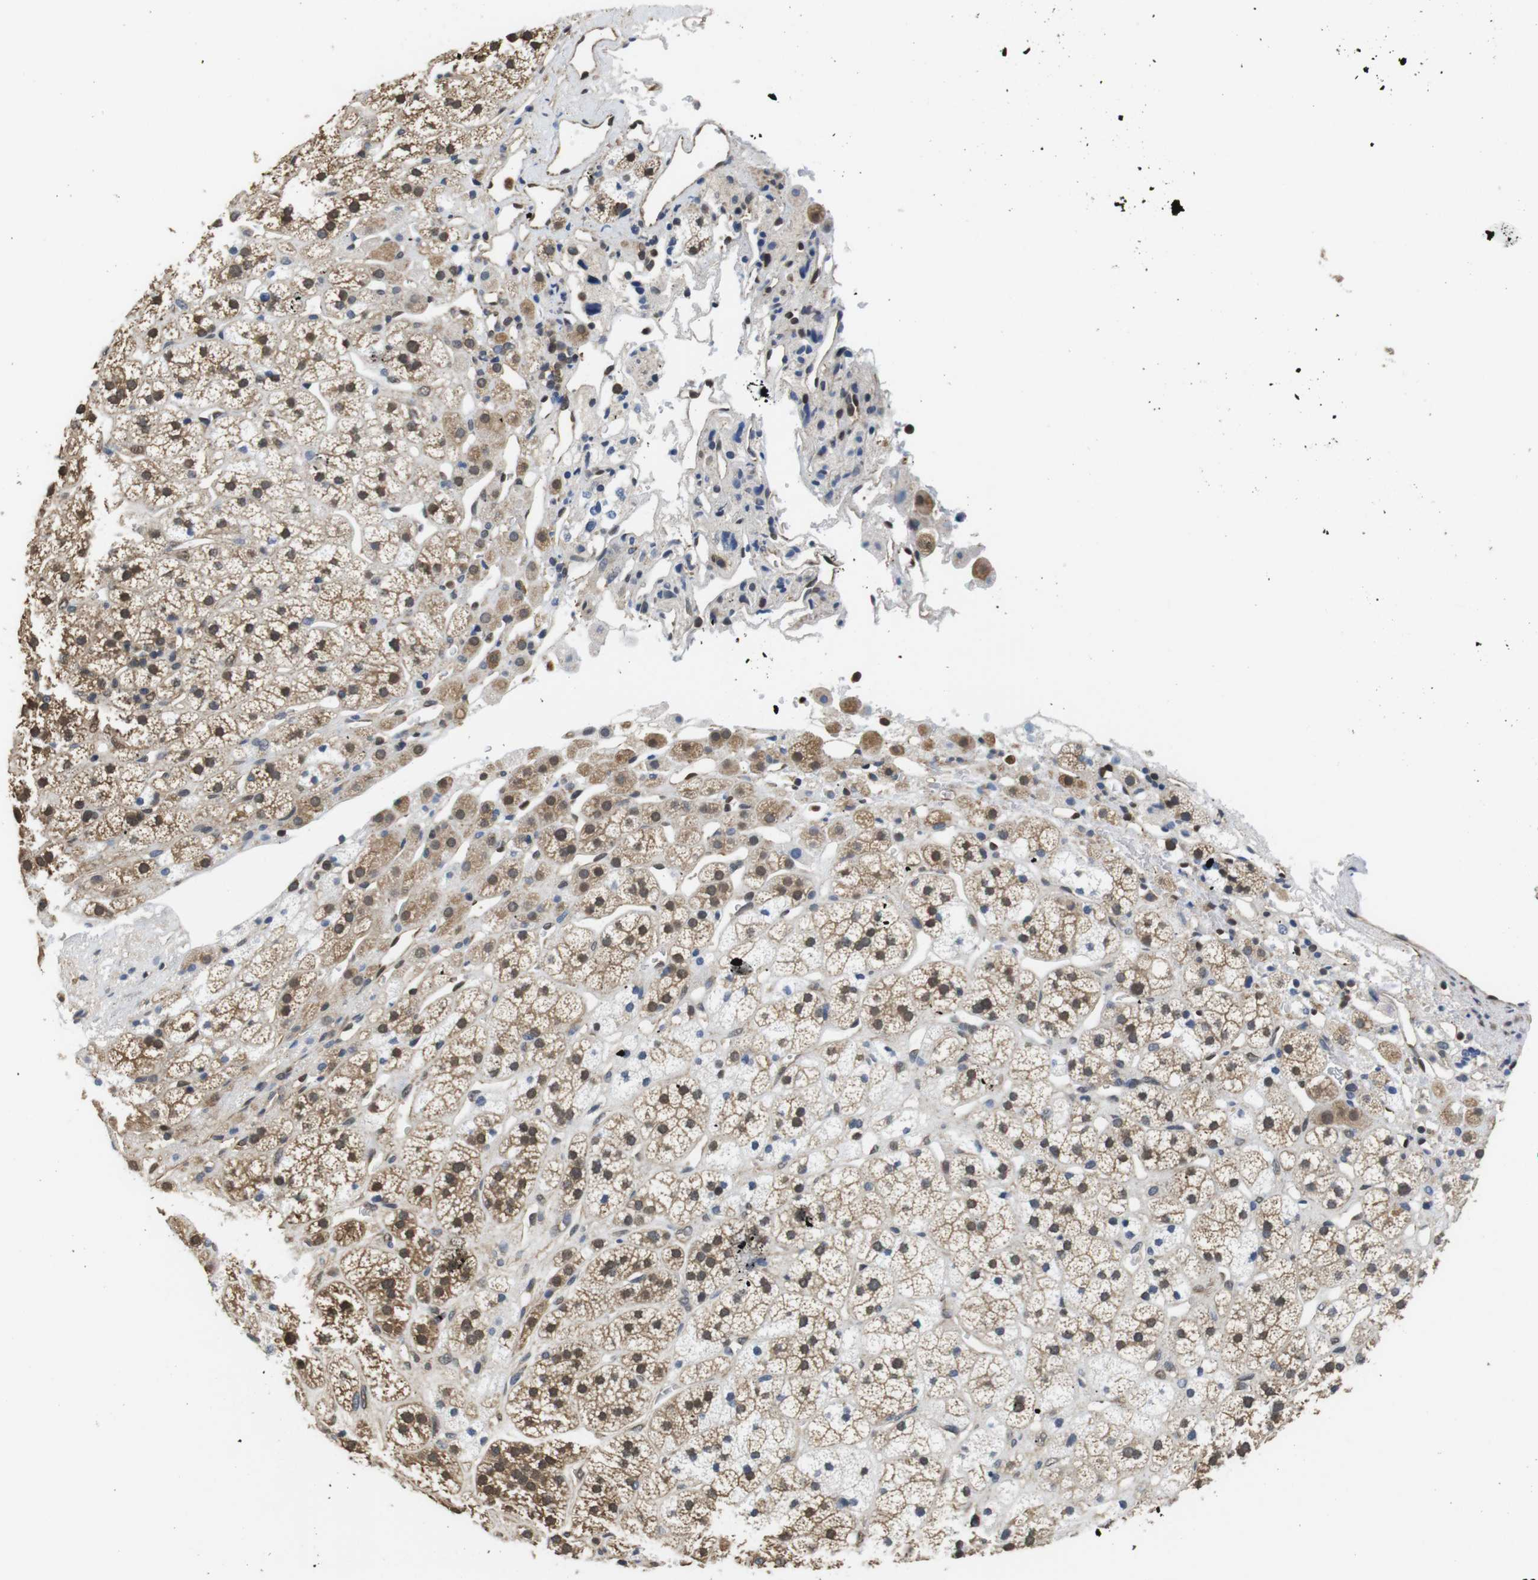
{"staining": {"intensity": "moderate", "quantity": ">75%", "location": "cytoplasmic/membranous"}, "tissue": "adrenal gland", "cell_type": "Glandular cells", "image_type": "normal", "snomed": [{"axis": "morphology", "description": "Normal tissue, NOS"}, {"axis": "topography", "description": "Adrenal gland"}], "caption": "IHC image of benign adrenal gland: human adrenal gland stained using immunohistochemistry displays medium levels of moderate protein expression localized specifically in the cytoplasmic/membranous of glandular cells, appearing as a cytoplasmic/membranous brown color.", "gene": "LDHA", "patient": {"sex": "male", "age": 56}}